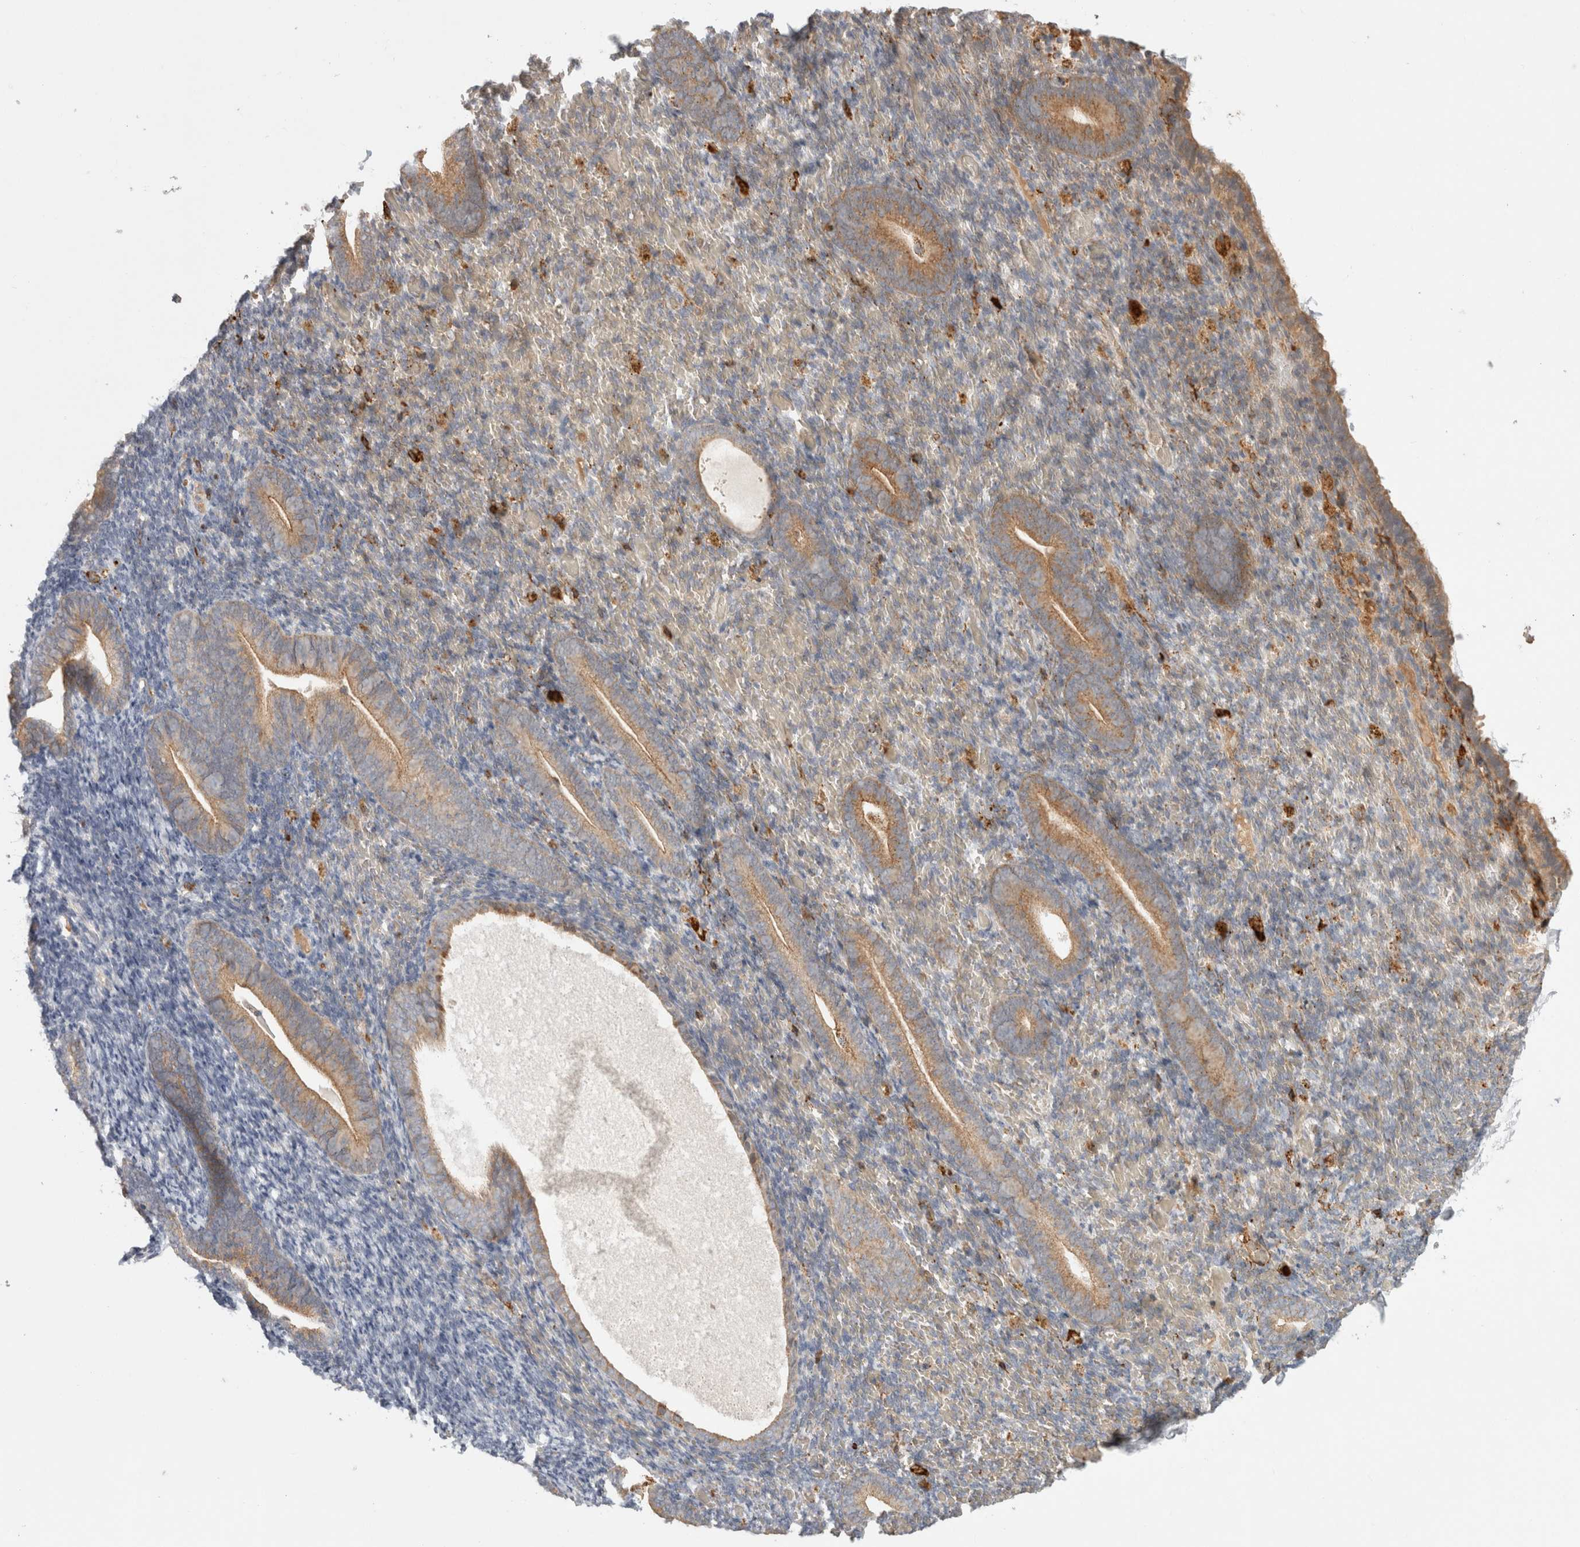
{"staining": {"intensity": "weak", "quantity": "<25%", "location": "cytoplasmic/membranous"}, "tissue": "endometrium", "cell_type": "Cells in endometrial stroma", "image_type": "normal", "snomed": [{"axis": "morphology", "description": "Normal tissue, NOS"}, {"axis": "topography", "description": "Endometrium"}], "caption": "The photomicrograph shows no staining of cells in endometrial stroma in normal endometrium. Brightfield microscopy of IHC stained with DAB (brown) and hematoxylin (blue), captured at high magnification.", "gene": "HROB", "patient": {"sex": "female", "age": 51}}